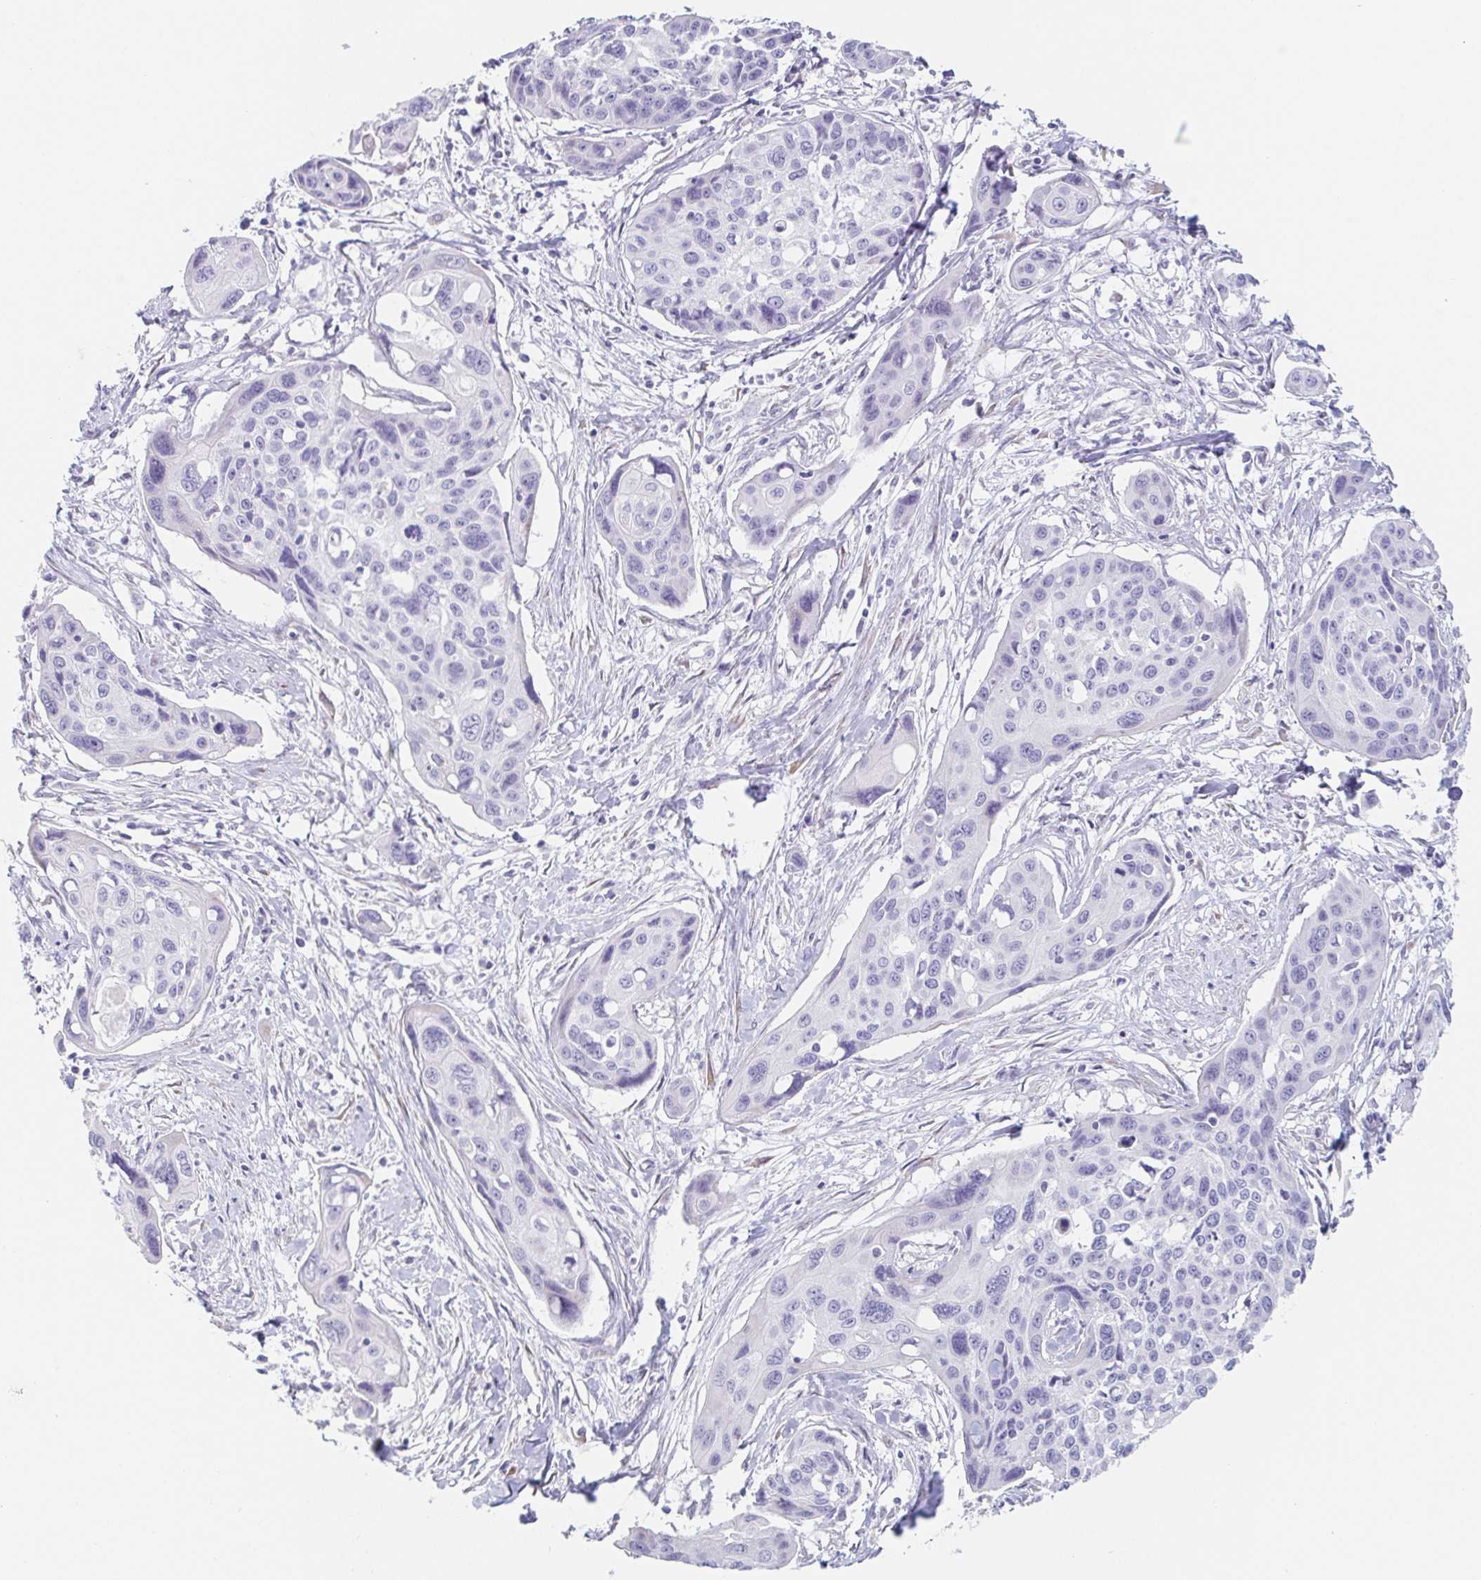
{"staining": {"intensity": "negative", "quantity": "none", "location": "none"}, "tissue": "cervical cancer", "cell_type": "Tumor cells", "image_type": "cancer", "snomed": [{"axis": "morphology", "description": "Squamous cell carcinoma, NOS"}, {"axis": "topography", "description": "Cervix"}], "caption": "A photomicrograph of cervical cancer (squamous cell carcinoma) stained for a protein demonstrates no brown staining in tumor cells. (DAB IHC with hematoxylin counter stain).", "gene": "HDGFL1", "patient": {"sex": "female", "age": 31}}